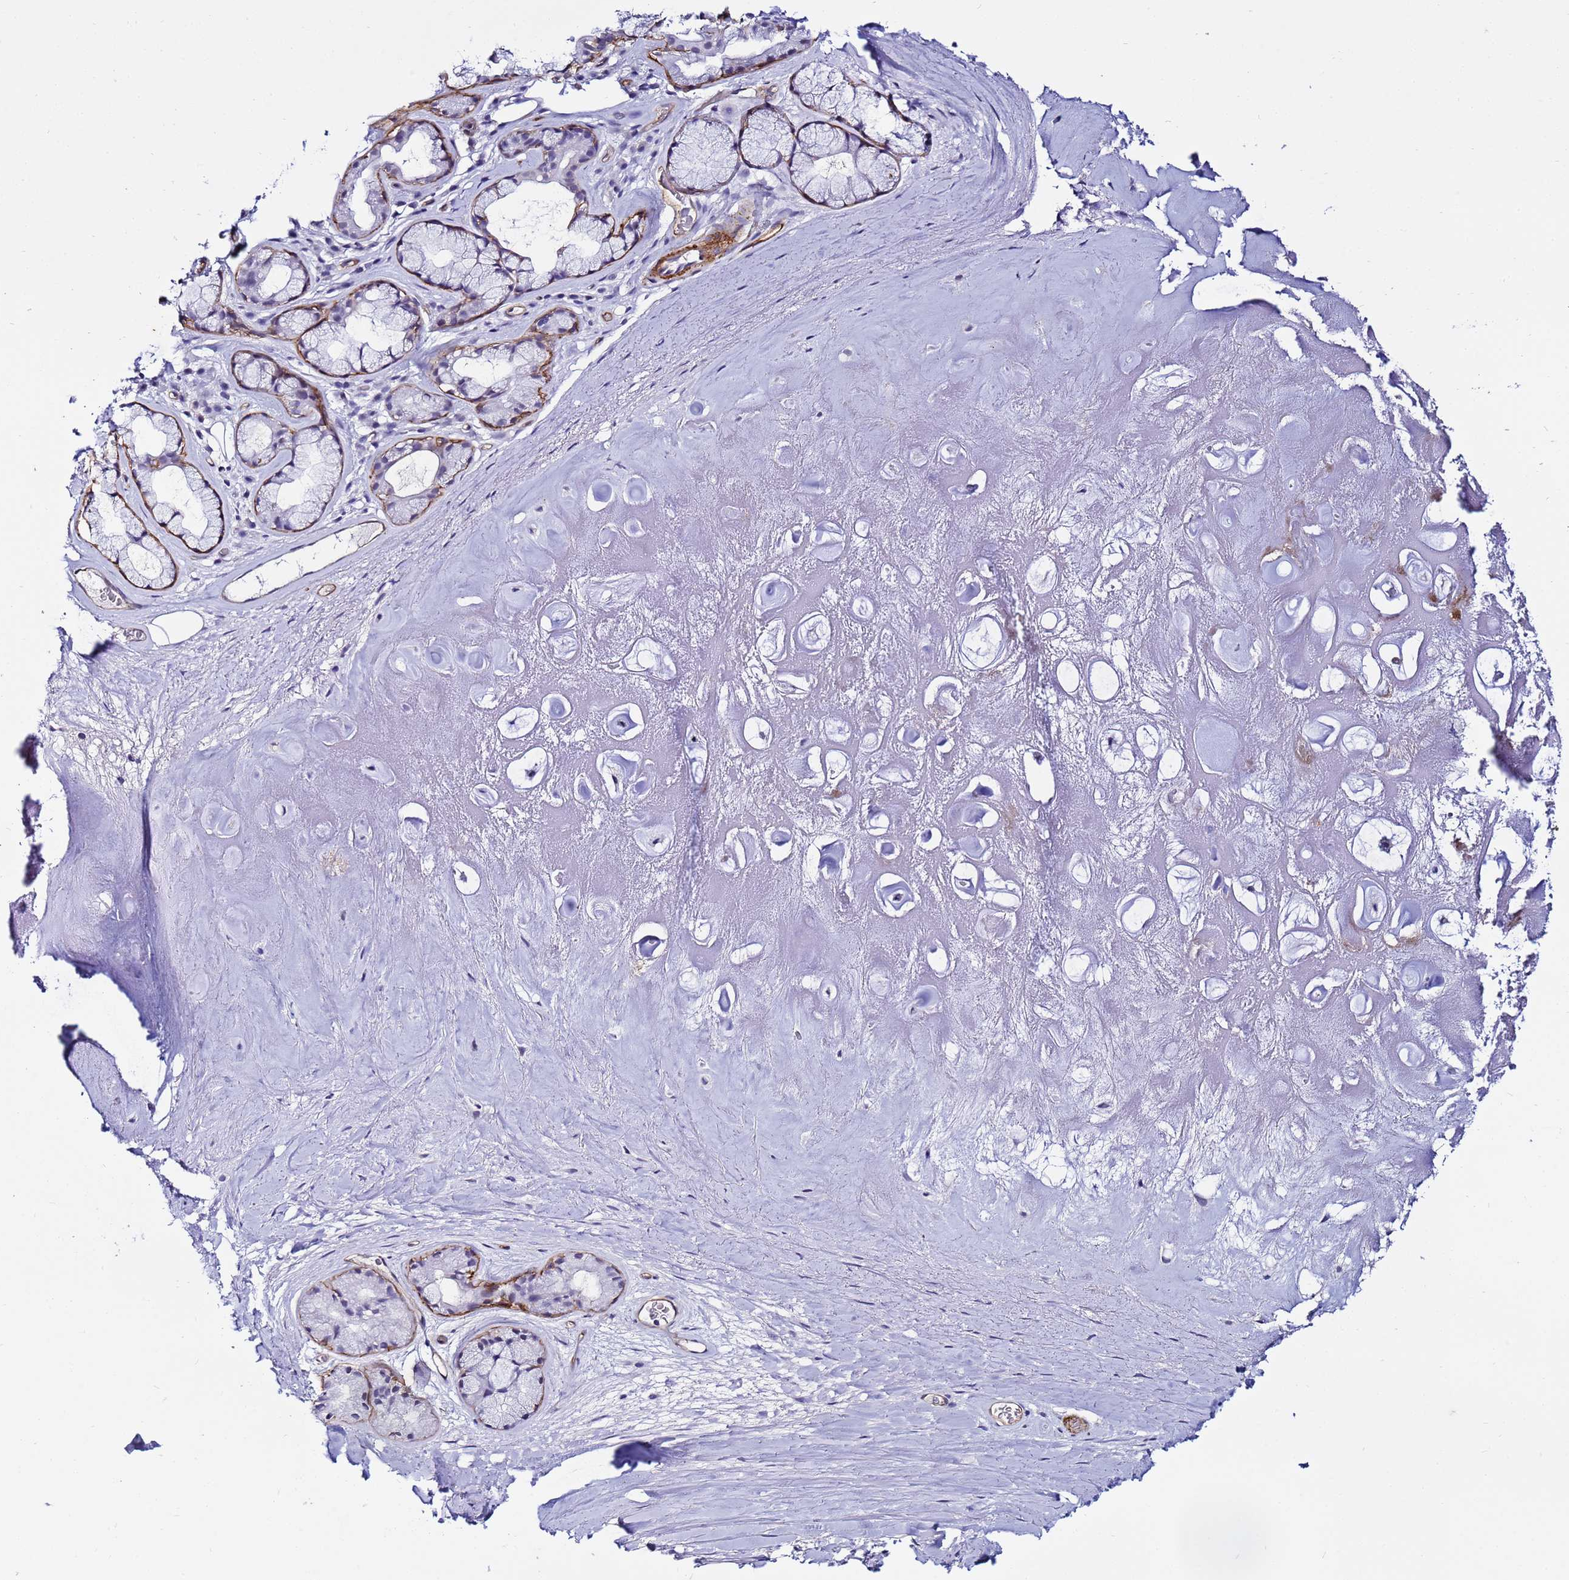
{"staining": {"intensity": "negative", "quantity": "none", "location": "none"}, "tissue": "adipose tissue", "cell_type": "Adipocytes", "image_type": "normal", "snomed": [{"axis": "morphology", "description": "Normal tissue, NOS"}, {"axis": "topography", "description": "Cartilage tissue"}], "caption": "A high-resolution histopathology image shows IHC staining of normal adipose tissue, which shows no significant positivity in adipocytes. (DAB immunohistochemistry visualized using brightfield microscopy, high magnification).", "gene": "DEFB104A", "patient": {"sex": "male", "age": 81}}